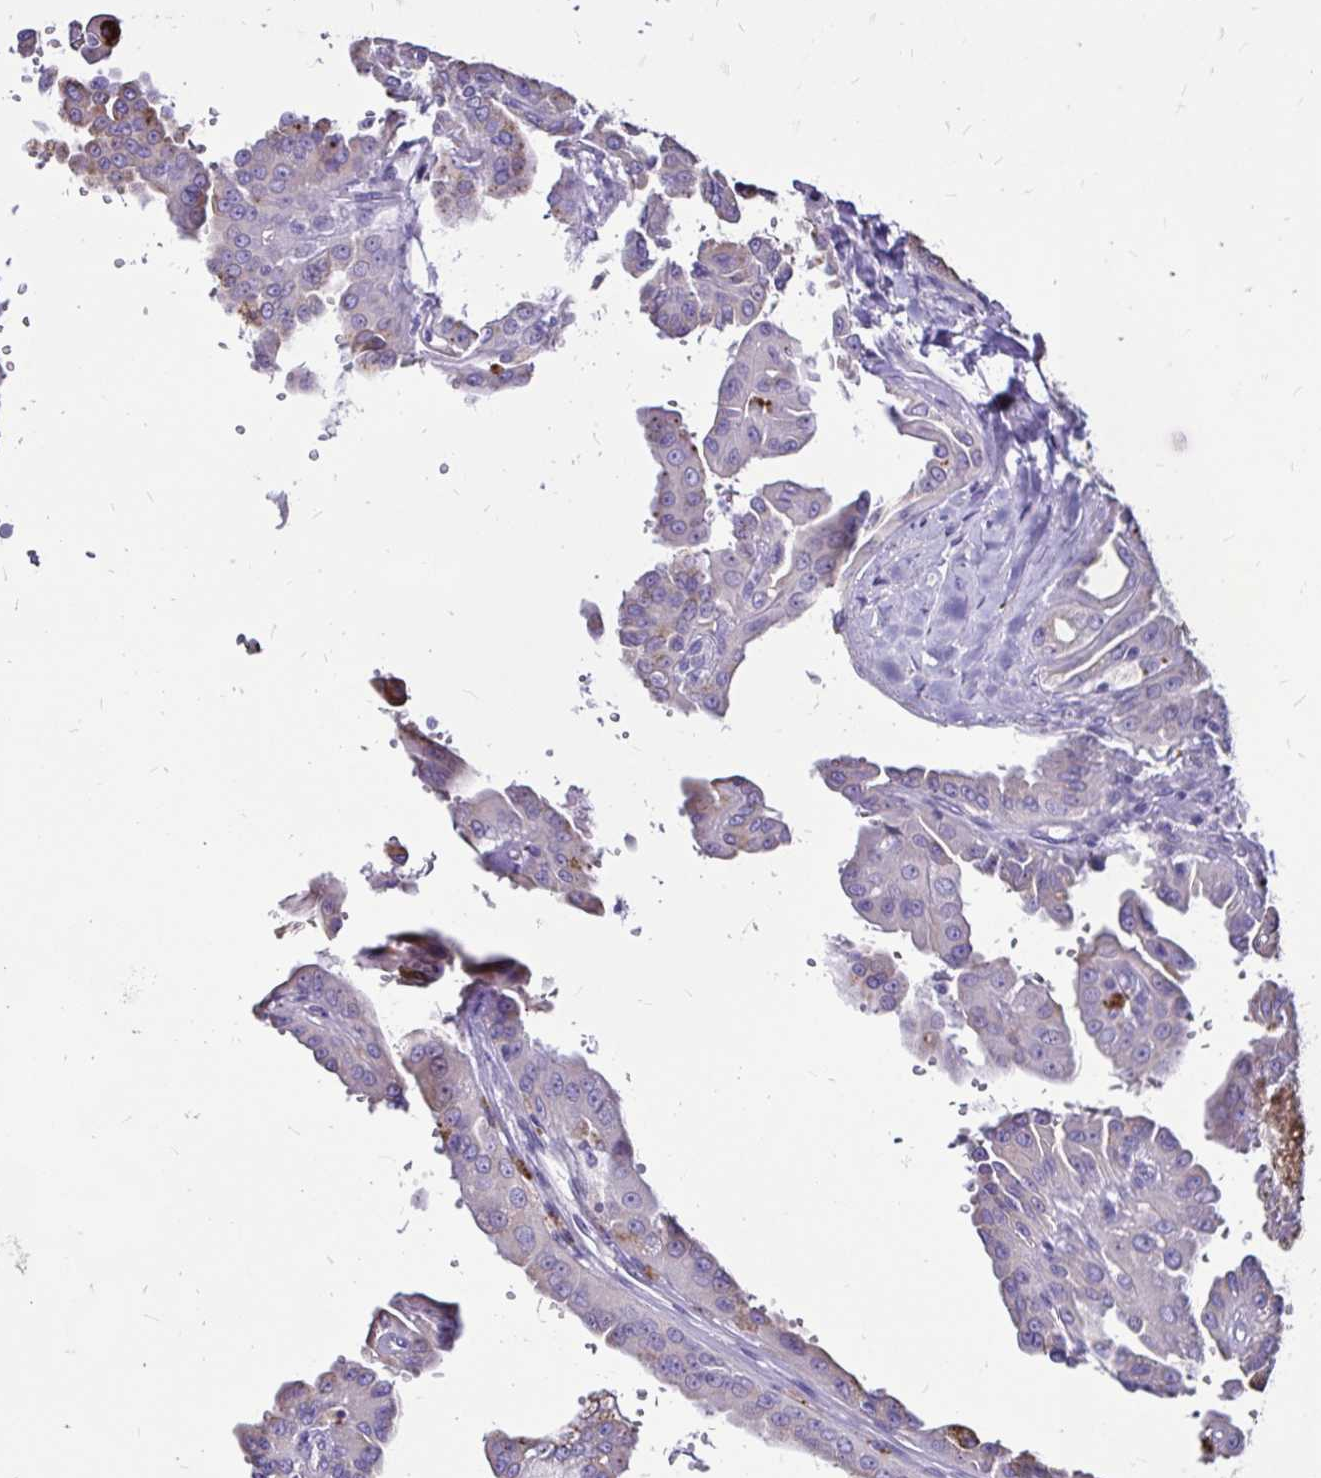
{"staining": {"intensity": "negative", "quantity": "none", "location": "none"}, "tissue": "renal cancer", "cell_type": "Tumor cells", "image_type": "cancer", "snomed": [{"axis": "morphology", "description": "Adenocarcinoma, NOS"}, {"axis": "topography", "description": "Kidney"}], "caption": "The immunohistochemistry micrograph has no significant staining in tumor cells of adenocarcinoma (renal) tissue. (Immunohistochemistry (ihc), brightfield microscopy, high magnification).", "gene": "EVPL", "patient": {"sex": "male", "age": 58}}